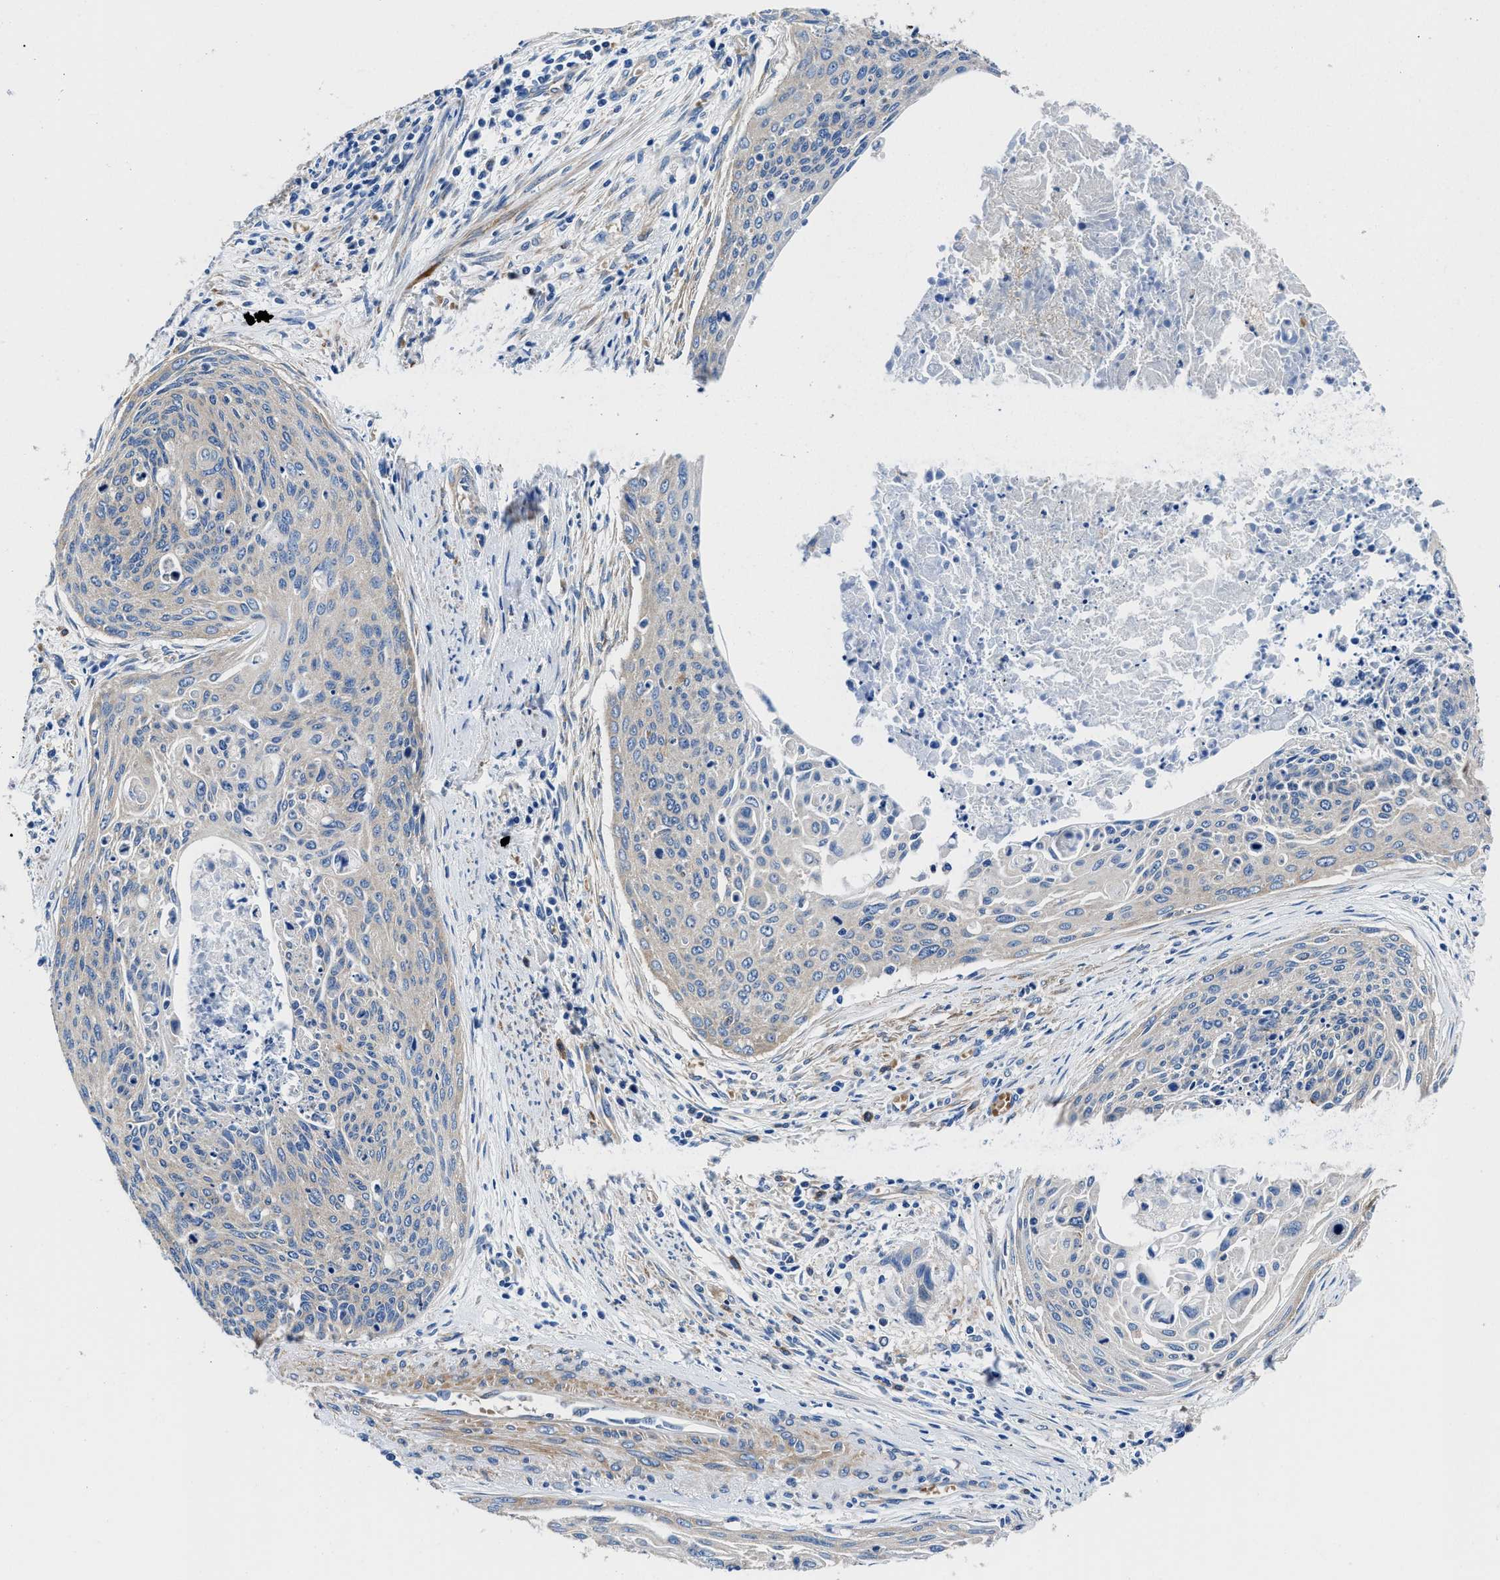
{"staining": {"intensity": "weak", "quantity": "<25%", "location": "cytoplasmic/membranous"}, "tissue": "cervical cancer", "cell_type": "Tumor cells", "image_type": "cancer", "snomed": [{"axis": "morphology", "description": "Squamous cell carcinoma, NOS"}, {"axis": "topography", "description": "Cervix"}], "caption": "IHC histopathology image of human cervical cancer stained for a protein (brown), which displays no positivity in tumor cells. (Stains: DAB IHC with hematoxylin counter stain, Microscopy: brightfield microscopy at high magnification).", "gene": "NEU1", "patient": {"sex": "female", "age": 55}}